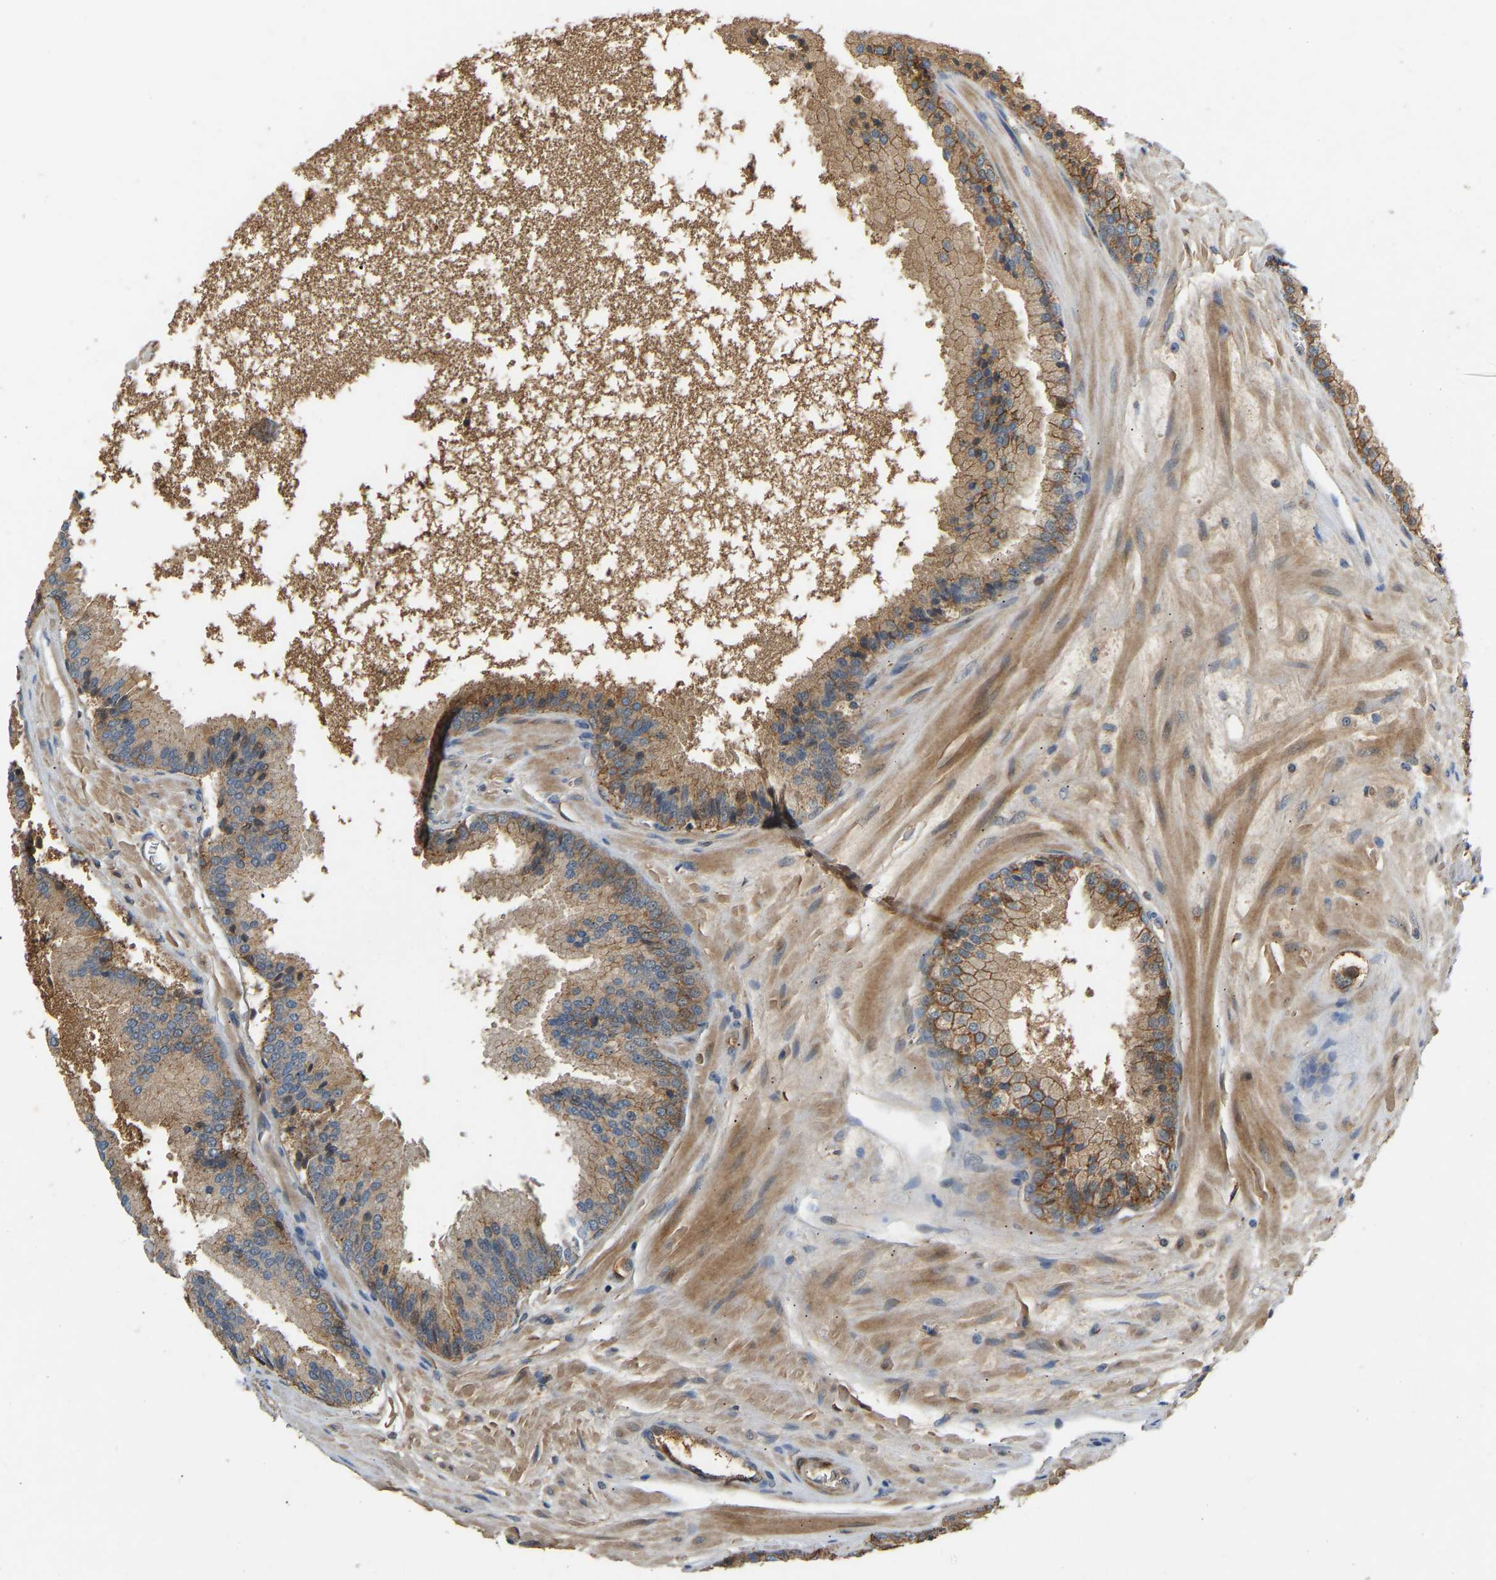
{"staining": {"intensity": "weak", "quantity": ">75%", "location": "cytoplasmic/membranous"}, "tissue": "prostate cancer", "cell_type": "Tumor cells", "image_type": "cancer", "snomed": [{"axis": "morphology", "description": "Adenocarcinoma, High grade"}, {"axis": "topography", "description": "Prostate"}], "caption": "Weak cytoplasmic/membranous expression is identified in about >75% of tumor cells in prostate cancer.", "gene": "PTCD1", "patient": {"sex": "male", "age": 65}}